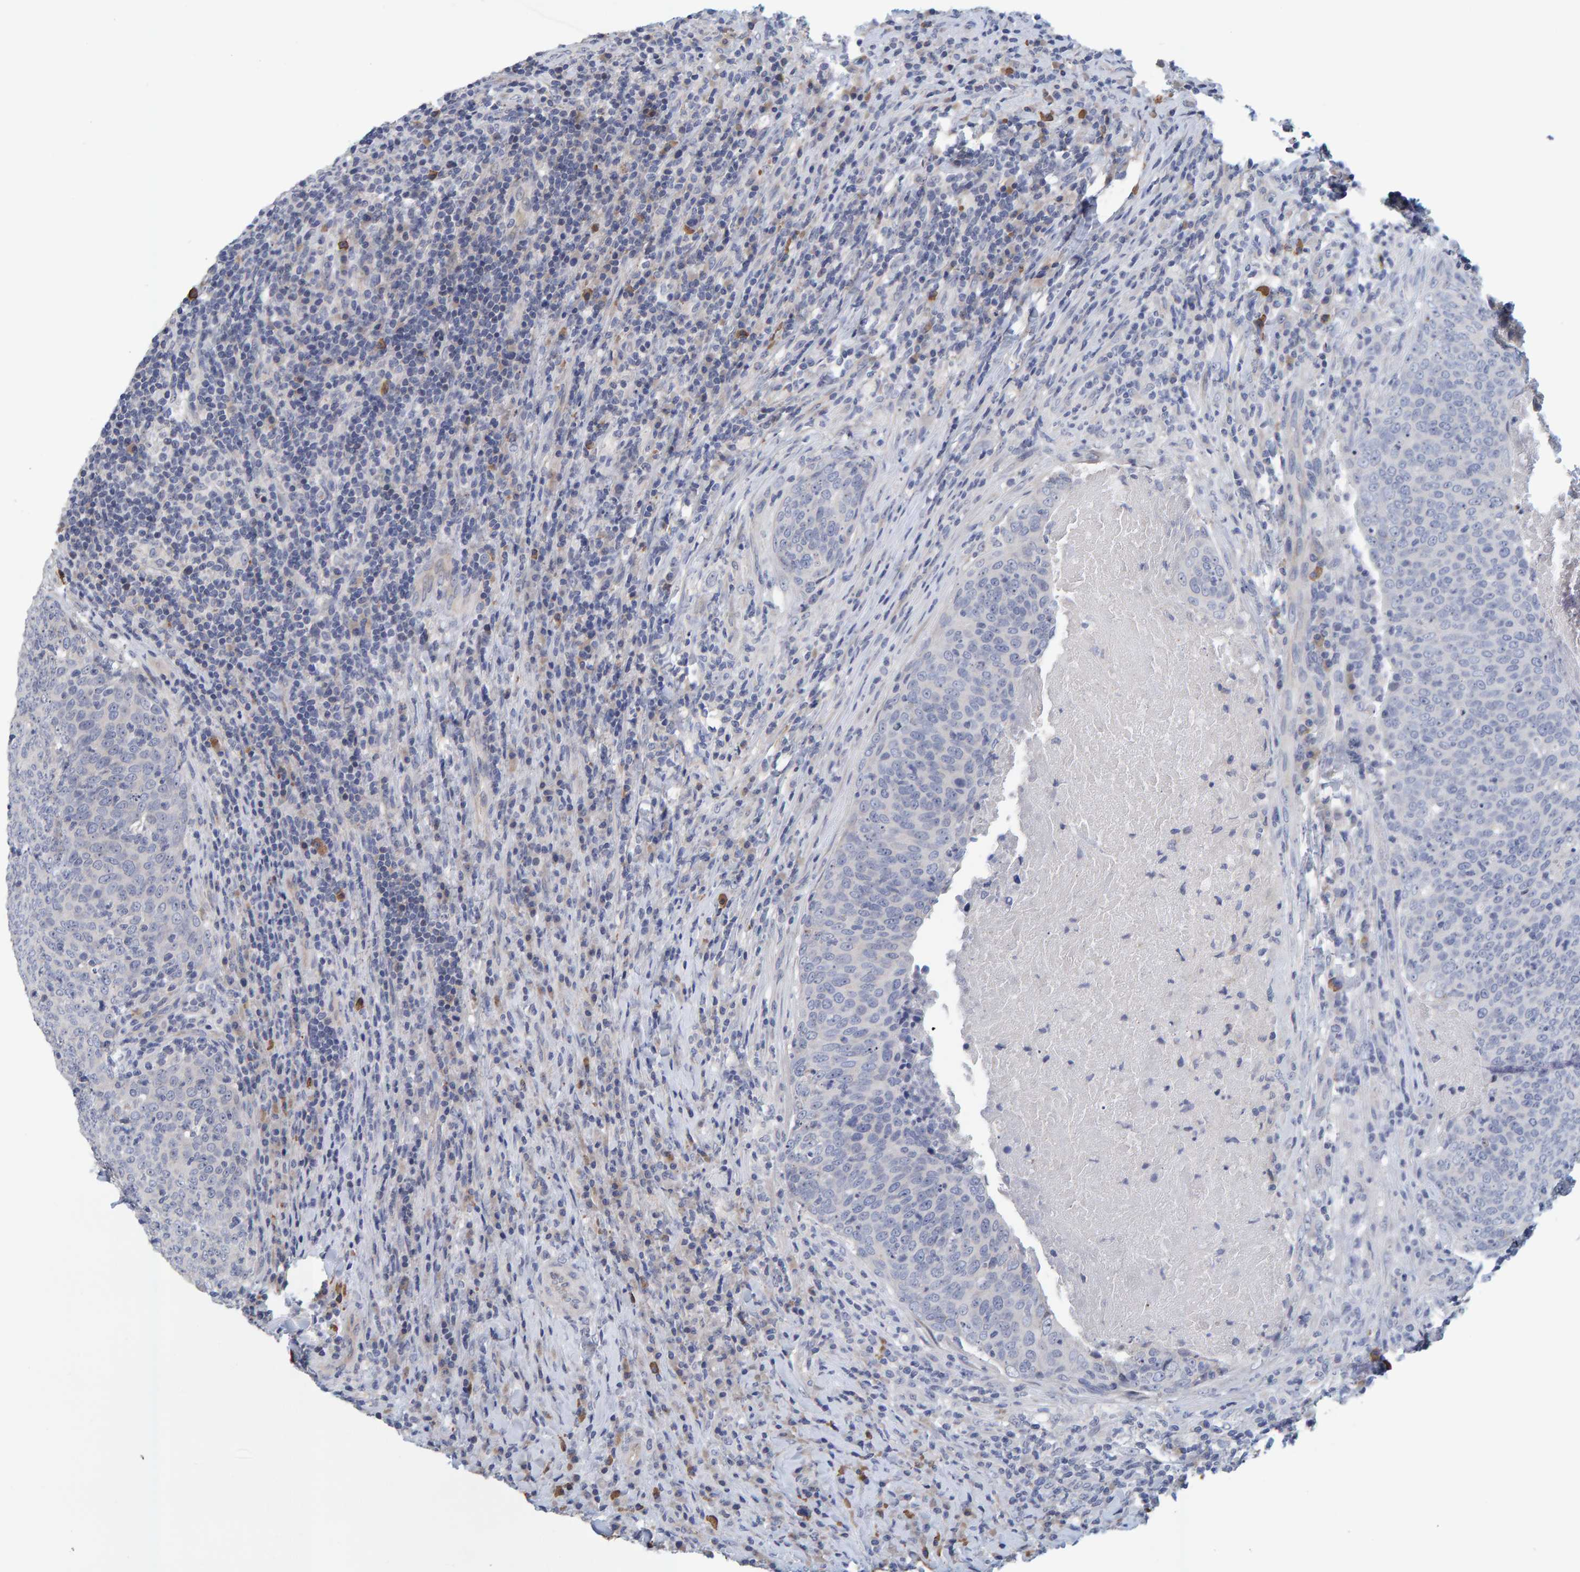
{"staining": {"intensity": "negative", "quantity": "none", "location": "none"}, "tissue": "head and neck cancer", "cell_type": "Tumor cells", "image_type": "cancer", "snomed": [{"axis": "morphology", "description": "Squamous cell carcinoma, NOS"}, {"axis": "morphology", "description": "Squamous cell carcinoma, metastatic, NOS"}, {"axis": "topography", "description": "Lymph node"}, {"axis": "topography", "description": "Head-Neck"}], "caption": "Tumor cells are negative for protein expression in human head and neck cancer. (DAB (3,3'-diaminobenzidine) IHC, high magnification).", "gene": "ZNF77", "patient": {"sex": "male", "age": 62}}